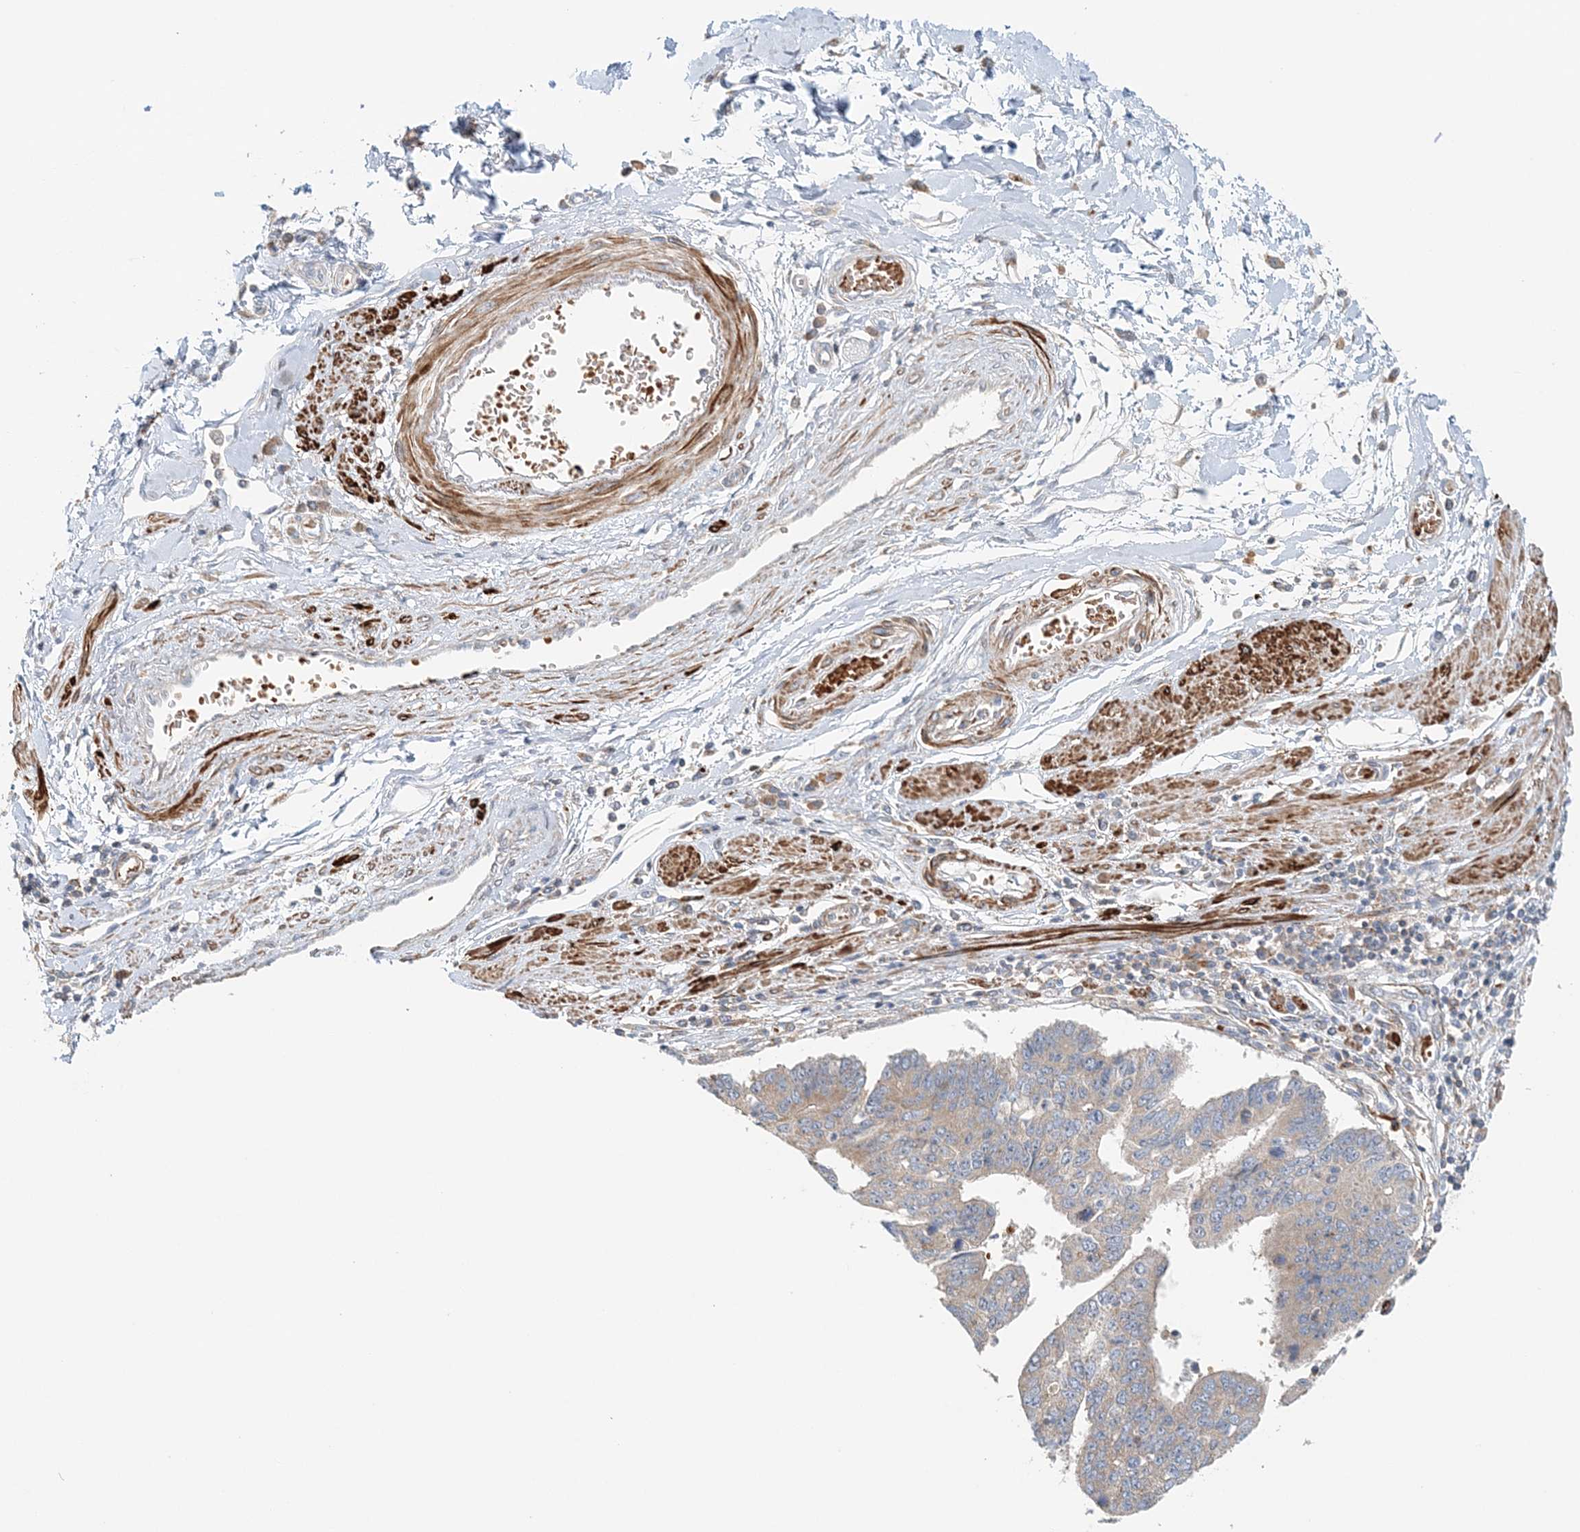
{"staining": {"intensity": "negative", "quantity": "none", "location": "none"}, "tissue": "stomach cancer", "cell_type": "Tumor cells", "image_type": "cancer", "snomed": [{"axis": "morphology", "description": "Adenocarcinoma, NOS"}, {"axis": "topography", "description": "Stomach"}], "caption": "Immunohistochemical staining of human stomach cancer displays no significant staining in tumor cells.", "gene": "TTI1", "patient": {"sex": "male", "age": 59}}